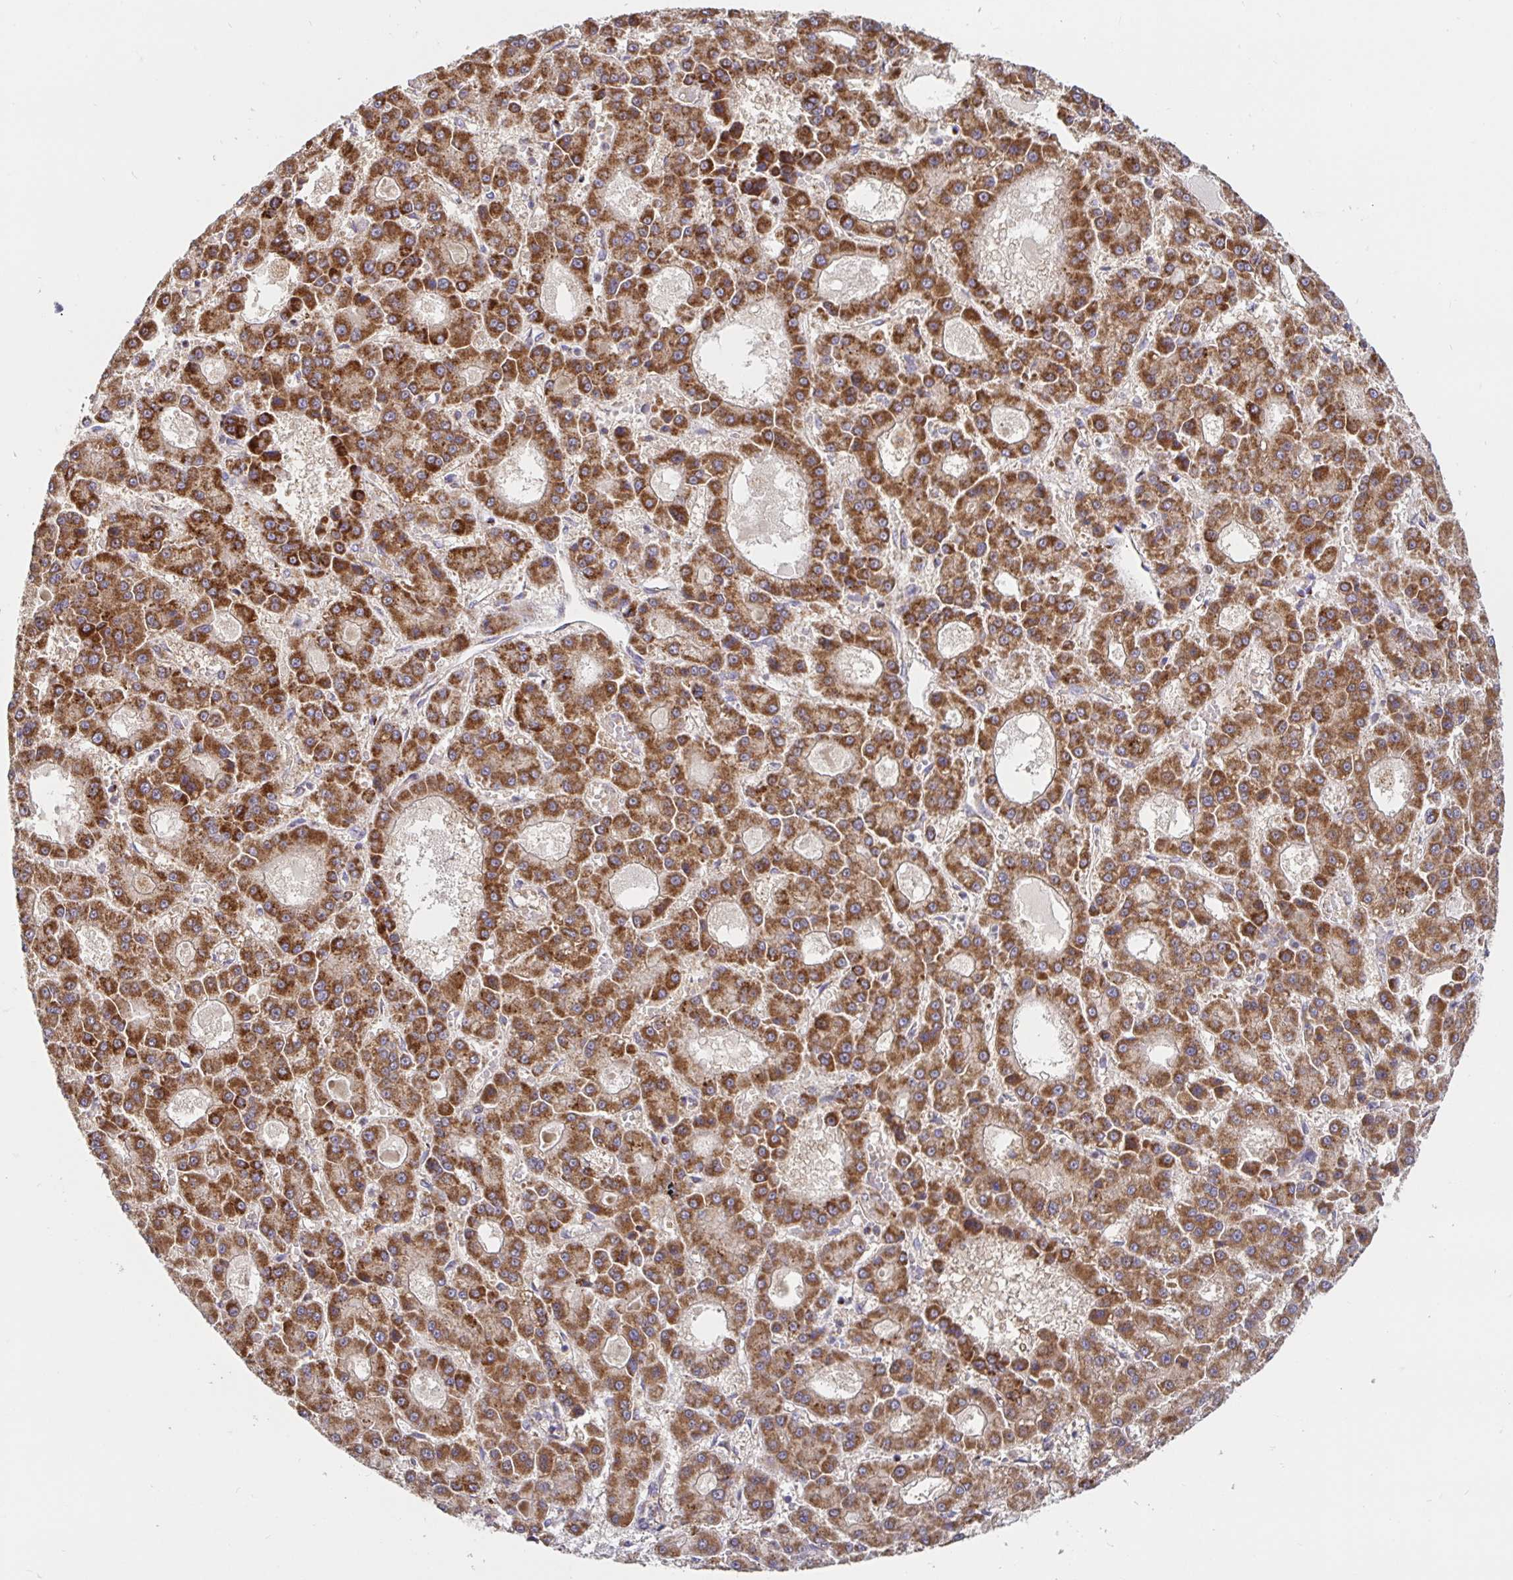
{"staining": {"intensity": "strong", "quantity": ">75%", "location": "cytoplasmic/membranous"}, "tissue": "liver cancer", "cell_type": "Tumor cells", "image_type": "cancer", "snomed": [{"axis": "morphology", "description": "Carcinoma, Hepatocellular, NOS"}, {"axis": "topography", "description": "Liver"}], "caption": "This photomicrograph shows liver cancer (hepatocellular carcinoma) stained with immunohistochemistry to label a protein in brown. The cytoplasmic/membranous of tumor cells show strong positivity for the protein. Nuclei are counter-stained blue.", "gene": "PRDX3", "patient": {"sex": "male", "age": 70}}